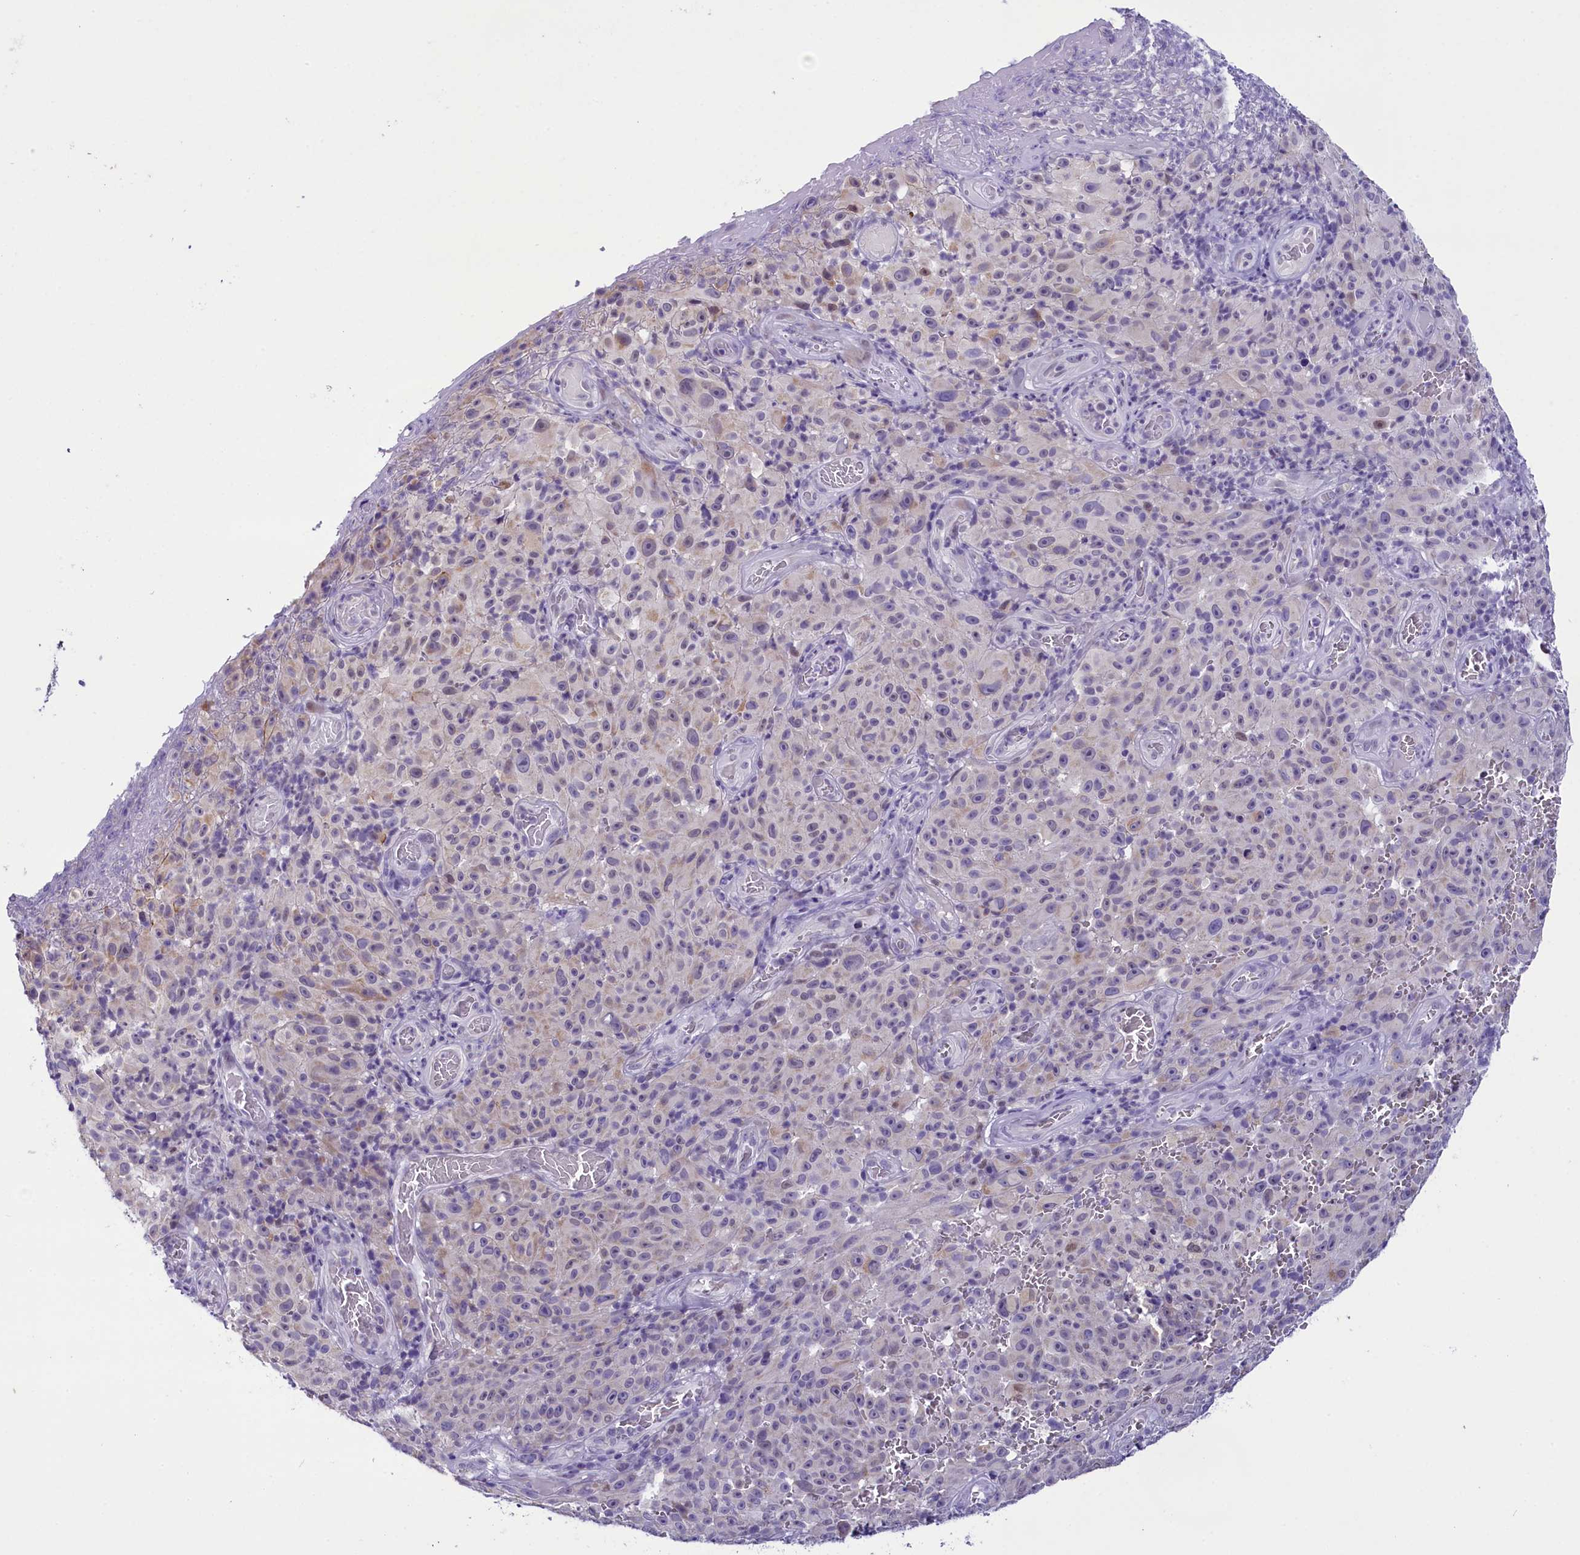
{"staining": {"intensity": "negative", "quantity": "none", "location": "none"}, "tissue": "melanoma", "cell_type": "Tumor cells", "image_type": "cancer", "snomed": [{"axis": "morphology", "description": "Malignant melanoma, NOS"}, {"axis": "topography", "description": "Skin"}], "caption": "Immunohistochemical staining of human melanoma reveals no significant staining in tumor cells. (DAB (3,3'-diaminobenzidine) immunohistochemistry, high magnification).", "gene": "OSGEP", "patient": {"sex": "female", "age": 82}}